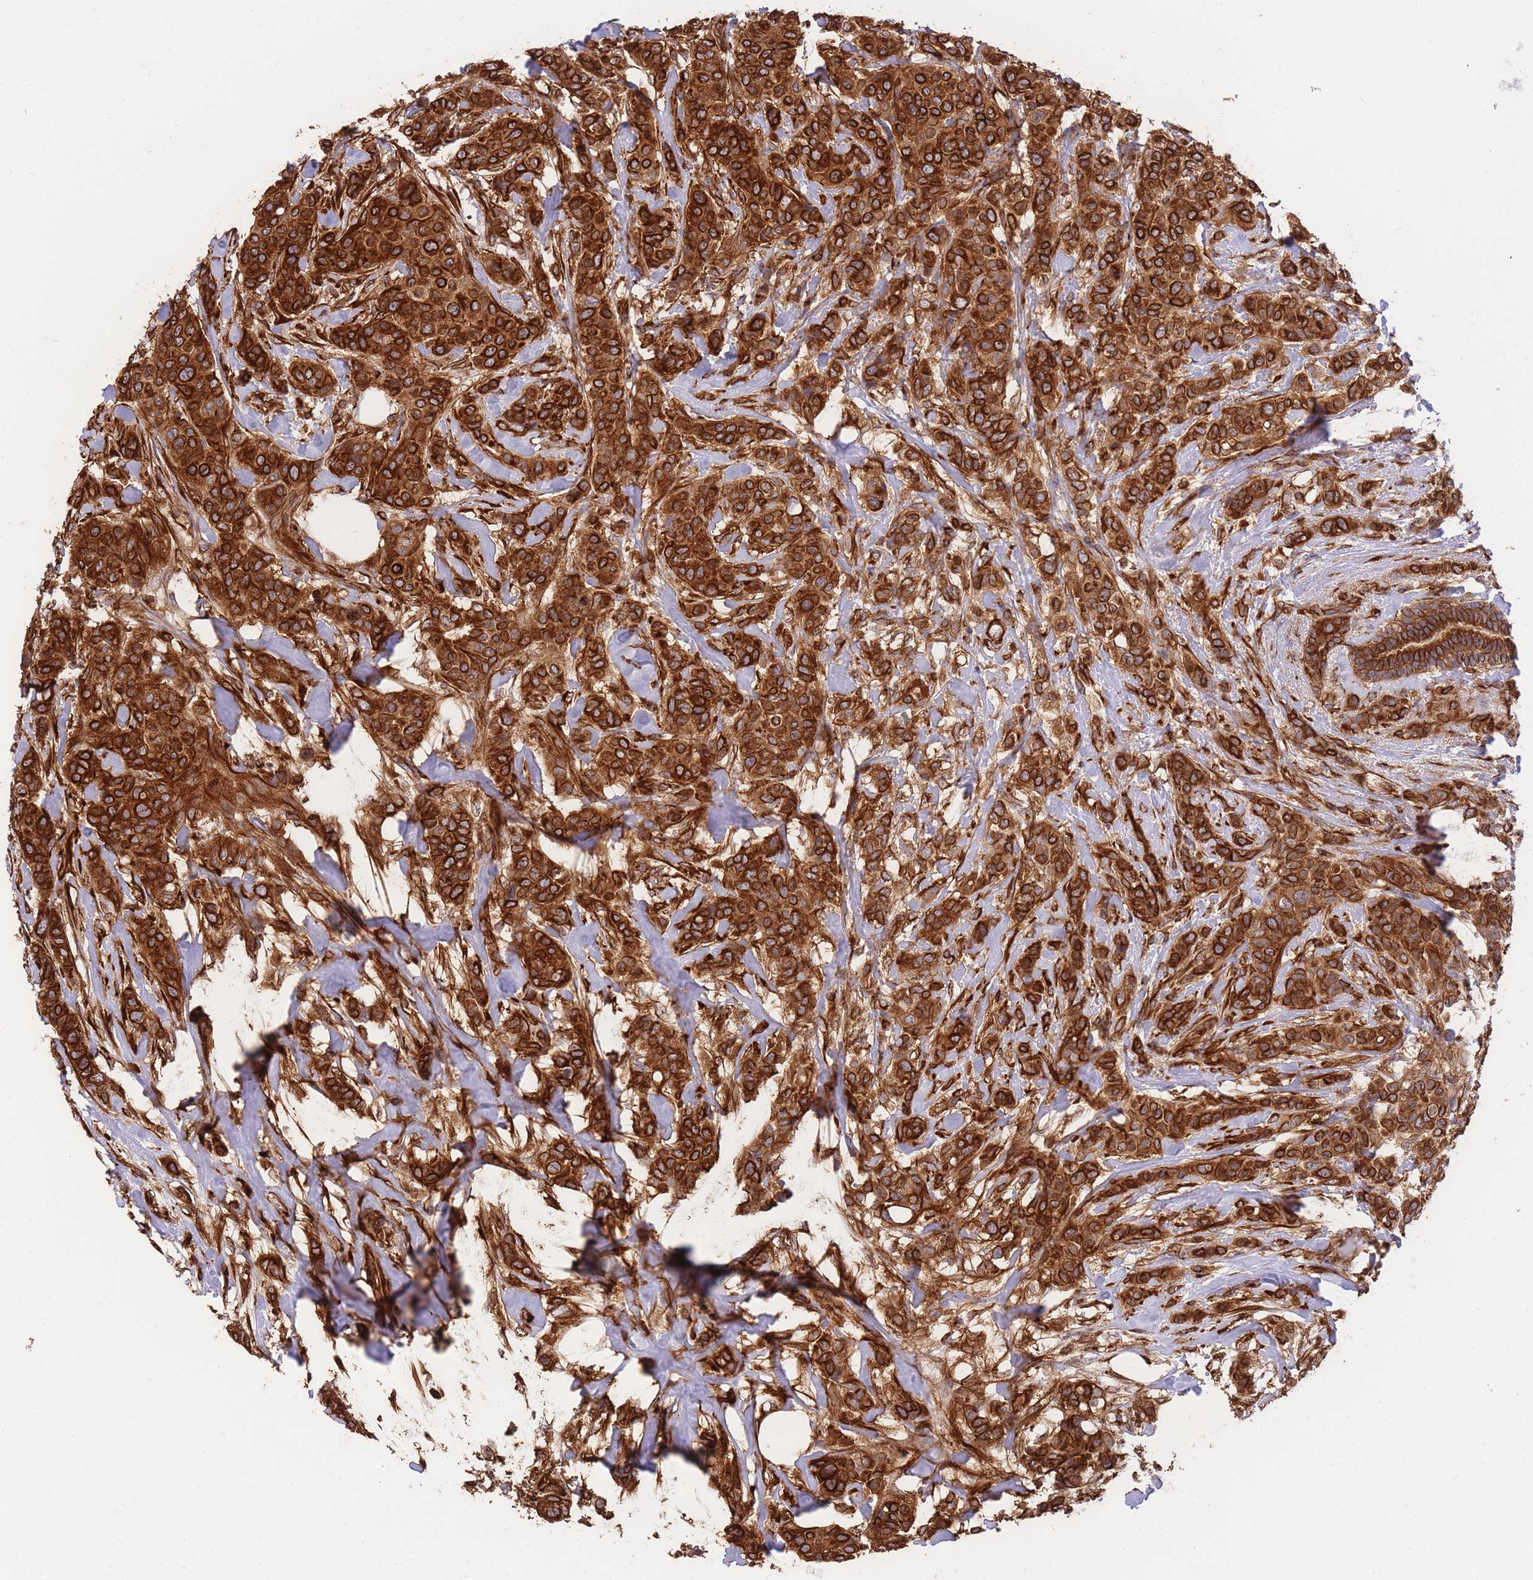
{"staining": {"intensity": "strong", "quantity": ">75%", "location": "cytoplasmic/membranous"}, "tissue": "breast cancer", "cell_type": "Tumor cells", "image_type": "cancer", "snomed": [{"axis": "morphology", "description": "Lobular carcinoma"}, {"axis": "topography", "description": "Breast"}], "caption": "DAB immunohistochemical staining of breast cancer shows strong cytoplasmic/membranous protein positivity in about >75% of tumor cells.", "gene": "EXOSC8", "patient": {"sex": "female", "age": 51}}